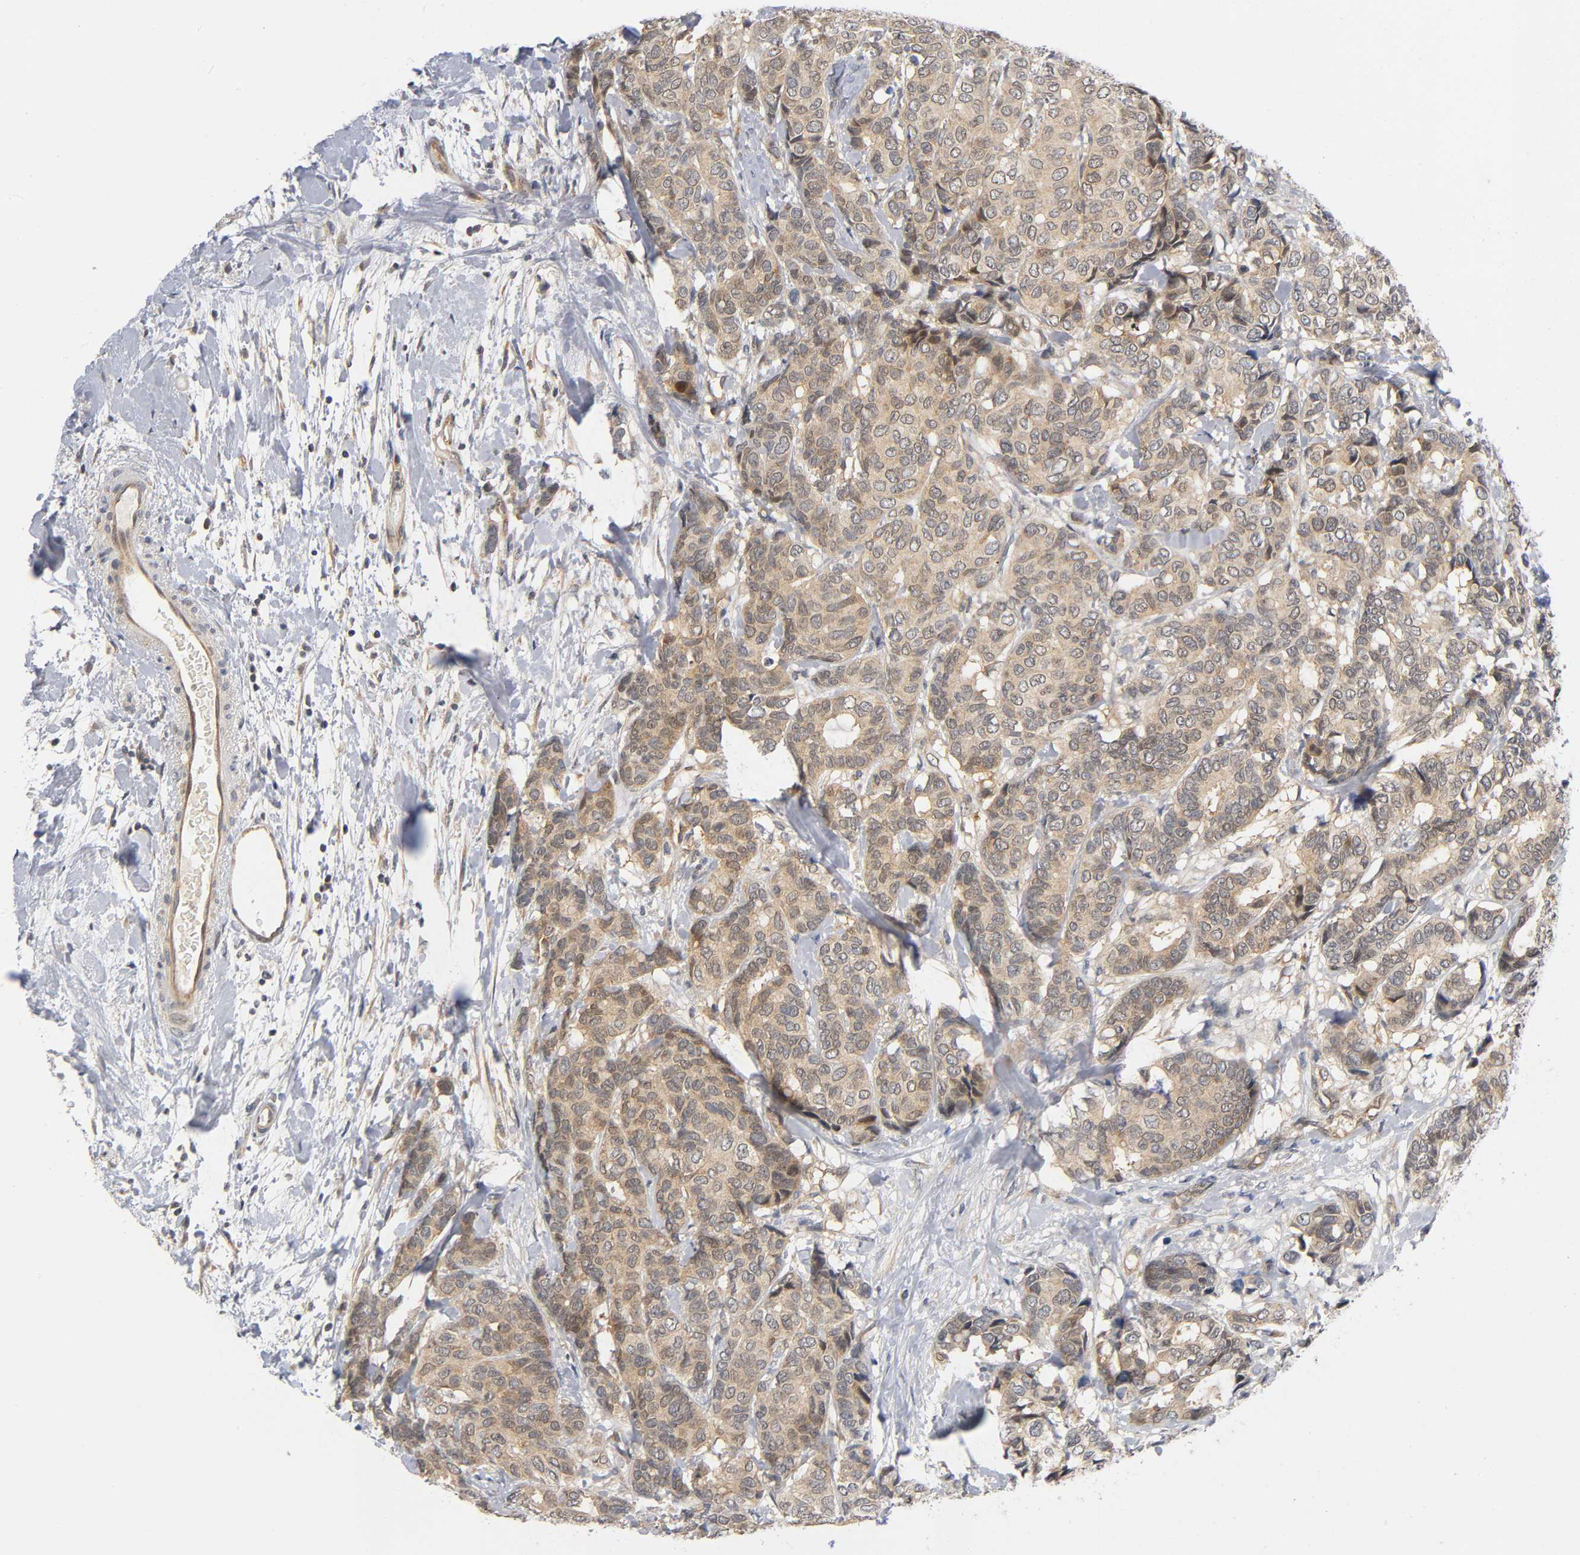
{"staining": {"intensity": "moderate", "quantity": ">75%", "location": "cytoplasmic/membranous"}, "tissue": "breast cancer", "cell_type": "Tumor cells", "image_type": "cancer", "snomed": [{"axis": "morphology", "description": "Duct carcinoma"}, {"axis": "topography", "description": "Breast"}], "caption": "IHC image of neoplastic tissue: intraductal carcinoma (breast) stained using IHC shows medium levels of moderate protein expression localized specifically in the cytoplasmic/membranous of tumor cells, appearing as a cytoplasmic/membranous brown color.", "gene": "MAPK8", "patient": {"sex": "female", "age": 87}}